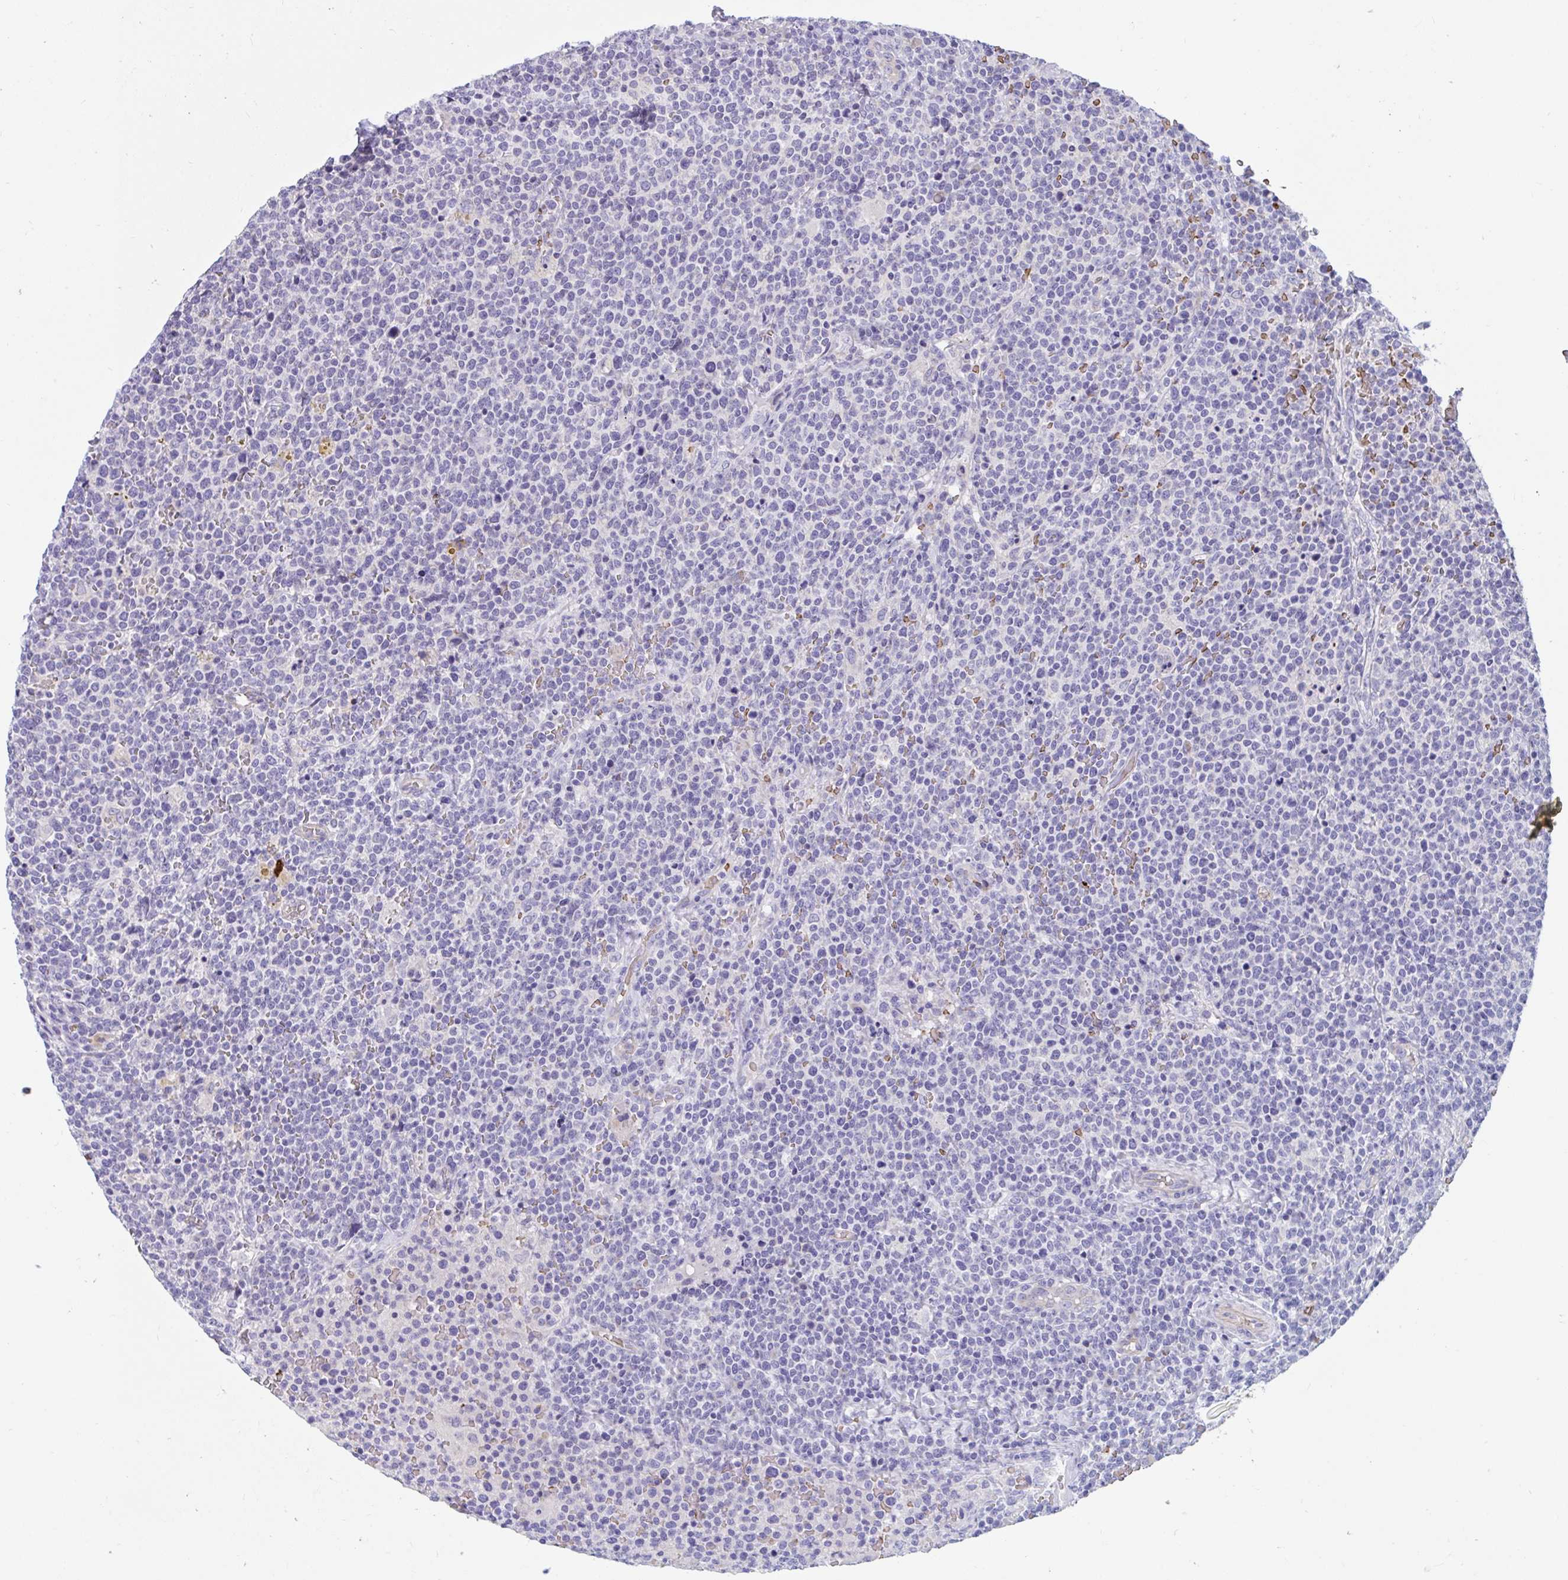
{"staining": {"intensity": "negative", "quantity": "none", "location": "none"}, "tissue": "lymphoma", "cell_type": "Tumor cells", "image_type": "cancer", "snomed": [{"axis": "morphology", "description": "Malignant lymphoma, non-Hodgkin's type, High grade"}, {"axis": "topography", "description": "Lymph node"}], "caption": "High-grade malignant lymphoma, non-Hodgkin's type stained for a protein using immunohistochemistry demonstrates no positivity tumor cells.", "gene": "TTC30B", "patient": {"sex": "male", "age": 61}}